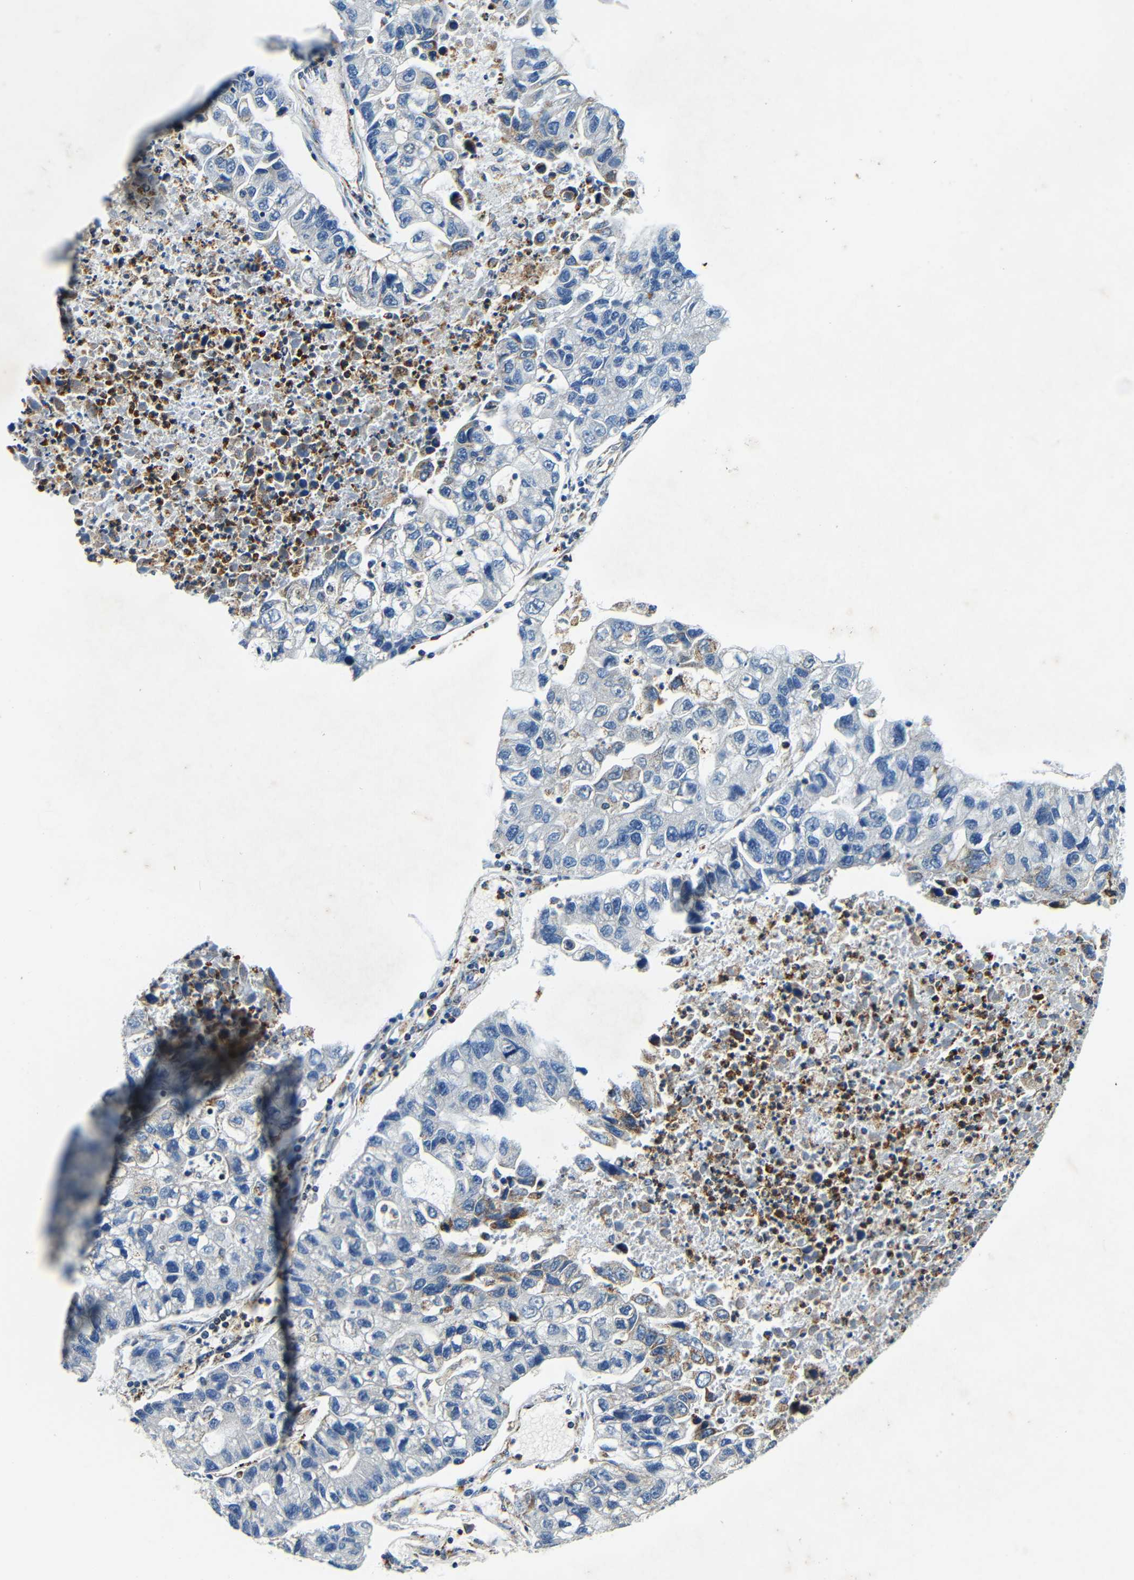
{"staining": {"intensity": "negative", "quantity": "none", "location": "none"}, "tissue": "lung cancer", "cell_type": "Tumor cells", "image_type": "cancer", "snomed": [{"axis": "morphology", "description": "Adenocarcinoma, NOS"}, {"axis": "topography", "description": "Lung"}], "caption": "Immunohistochemistry (IHC) of human lung cancer (adenocarcinoma) displays no positivity in tumor cells. (Immunohistochemistry (IHC), brightfield microscopy, high magnification).", "gene": "GALNT18", "patient": {"sex": "female", "age": 51}}